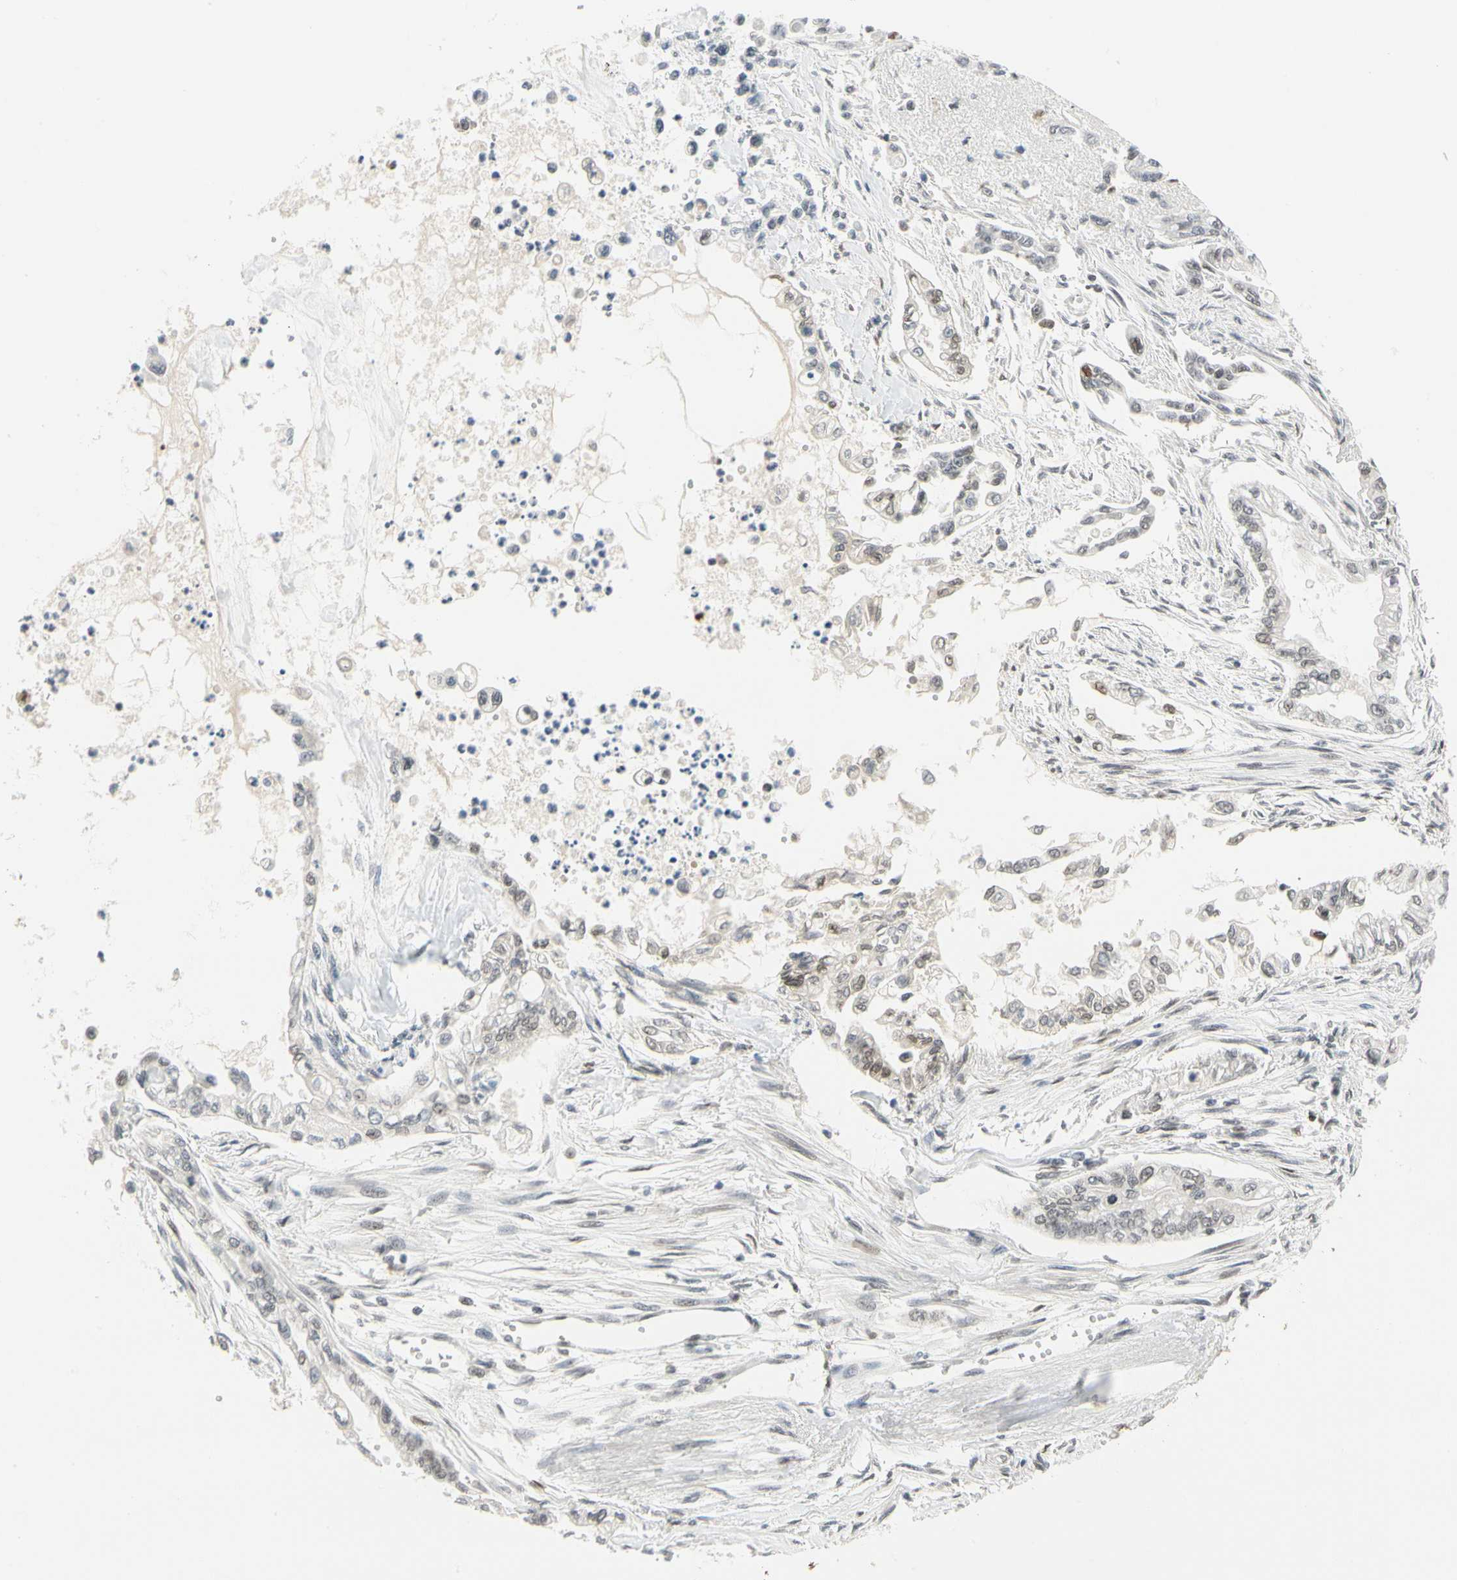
{"staining": {"intensity": "negative", "quantity": "none", "location": "none"}, "tissue": "pancreatic cancer", "cell_type": "Tumor cells", "image_type": "cancer", "snomed": [{"axis": "morphology", "description": "Normal tissue, NOS"}, {"axis": "topography", "description": "Pancreas"}], "caption": "An IHC histopathology image of pancreatic cancer is shown. There is no staining in tumor cells of pancreatic cancer.", "gene": "ZSCAN16", "patient": {"sex": "male", "age": 42}}